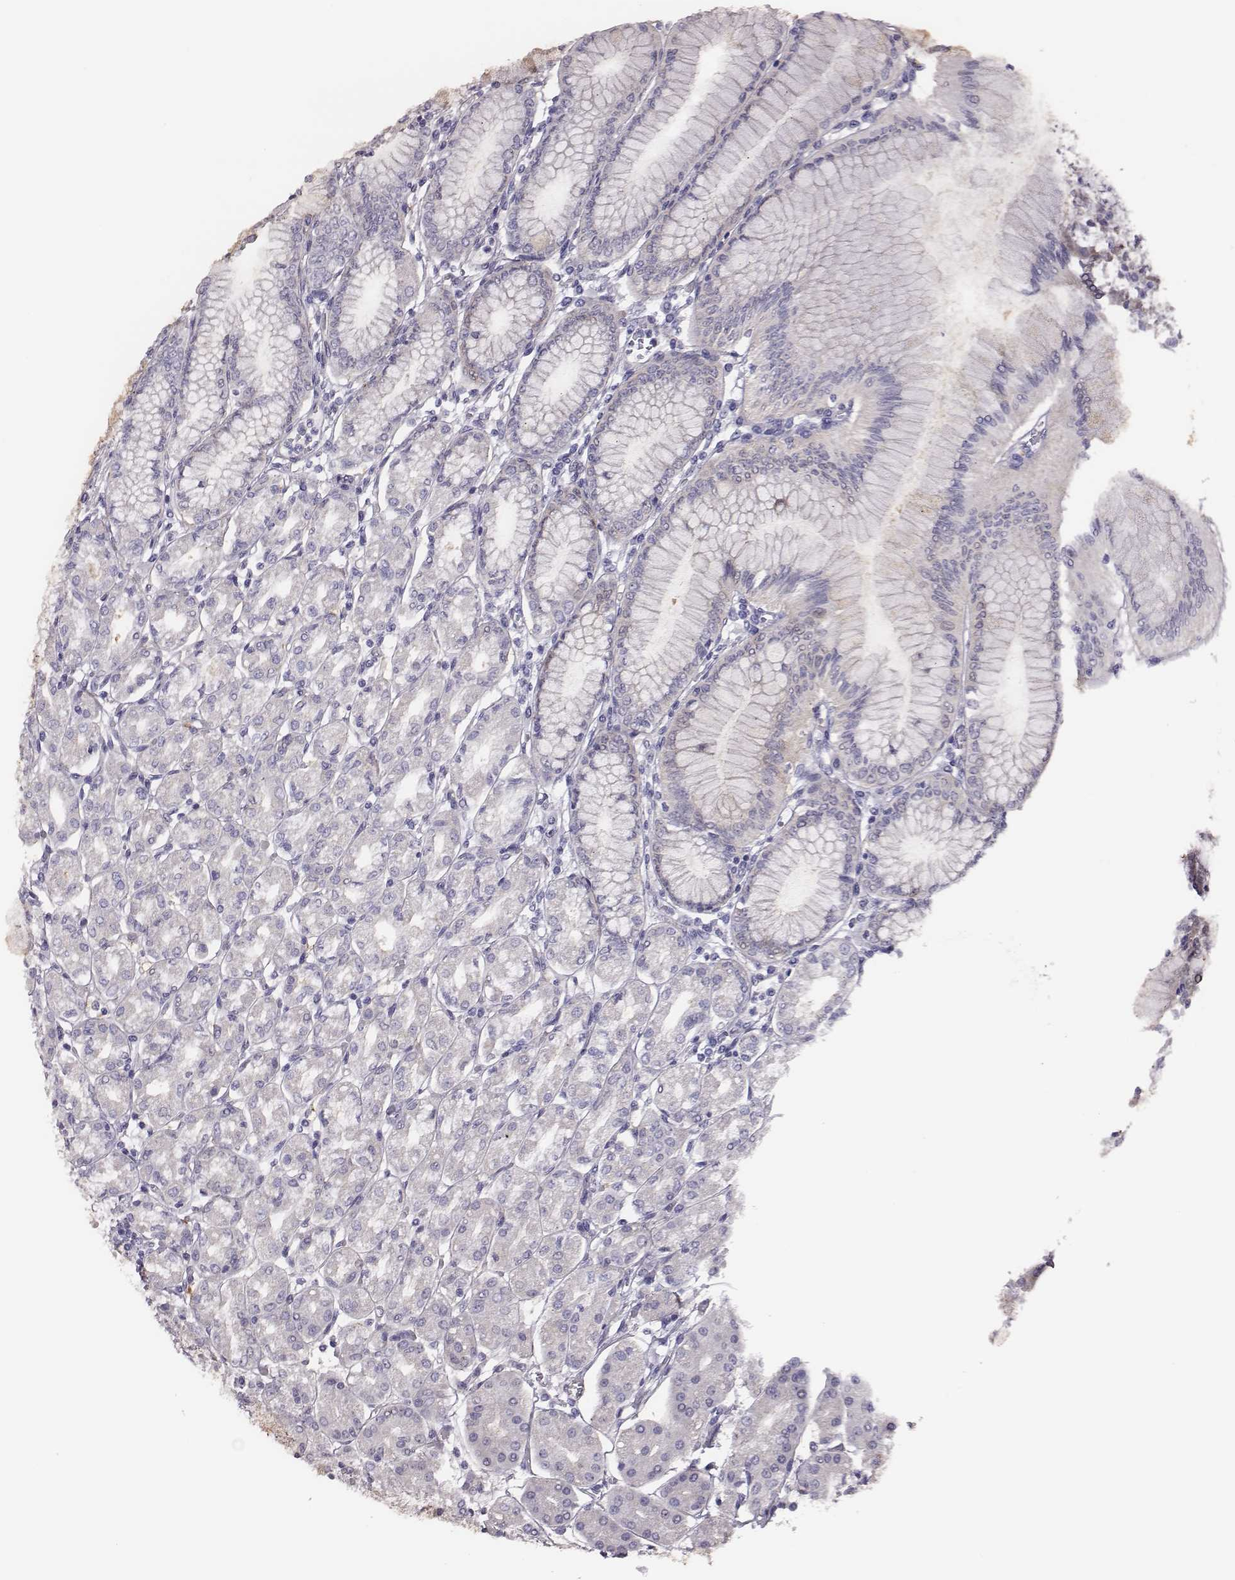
{"staining": {"intensity": "negative", "quantity": "none", "location": "none"}, "tissue": "stomach", "cell_type": "Glandular cells", "image_type": "normal", "snomed": [{"axis": "morphology", "description": "Normal tissue, NOS"}, {"axis": "topography", "description": "Skeletal muscle"}, {"axis": "topography", "description": "Stomach"}], "caption": "This histopathology image is of normal stomach stained with immunohistochemistry (IHC) to label a protein in brown with the nuclei are counter-stained blue. There is no positivity in glandular cells. (DAB (3,3'-diaminobenzidine) immunohistochemistry visualized using brightfield microscopy, high magnification).", "gene": "SCML2", "patient": {"sex": "female", "age": 57}}